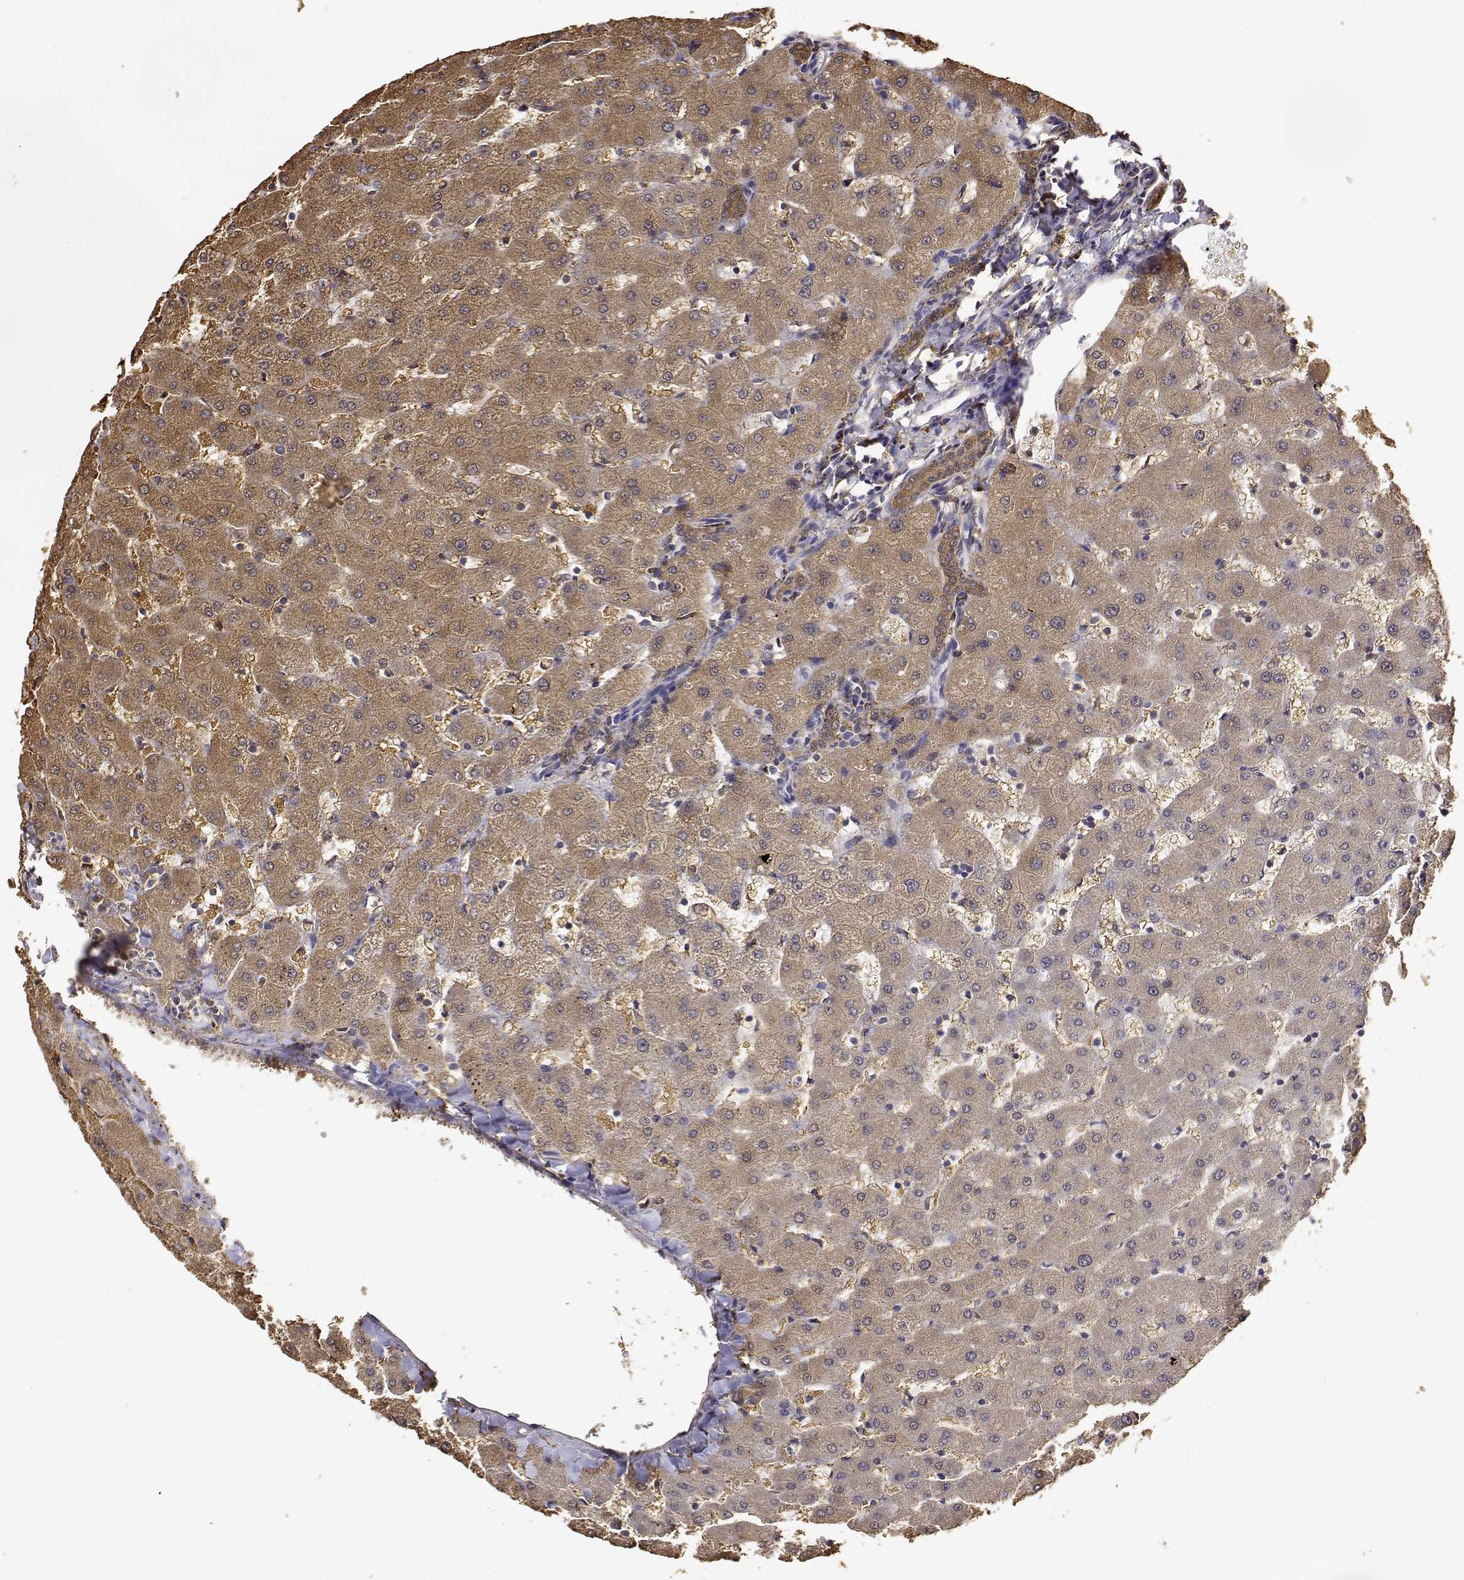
{"staining": {"intensity": "moderate", "quantity": ">75%", "location": "cytoplasmic/membranous"}, "tissue": "liver", "cell_type": "Cholangiocytes", "image_type": "normal", "snomed": [{"axis": "morphology", "description": "Normal tissue, NOS"}, {"axis": "topography", "description": "Liver"}], "caption": "Approximately >75% of cholangiocytes in benign liver show moderate cytoplasmic/membranous protein staining as visualized by brown immunohistochemical staining.", "gene": "PCID2", "patient": {"sex": "female", "age": 63}}